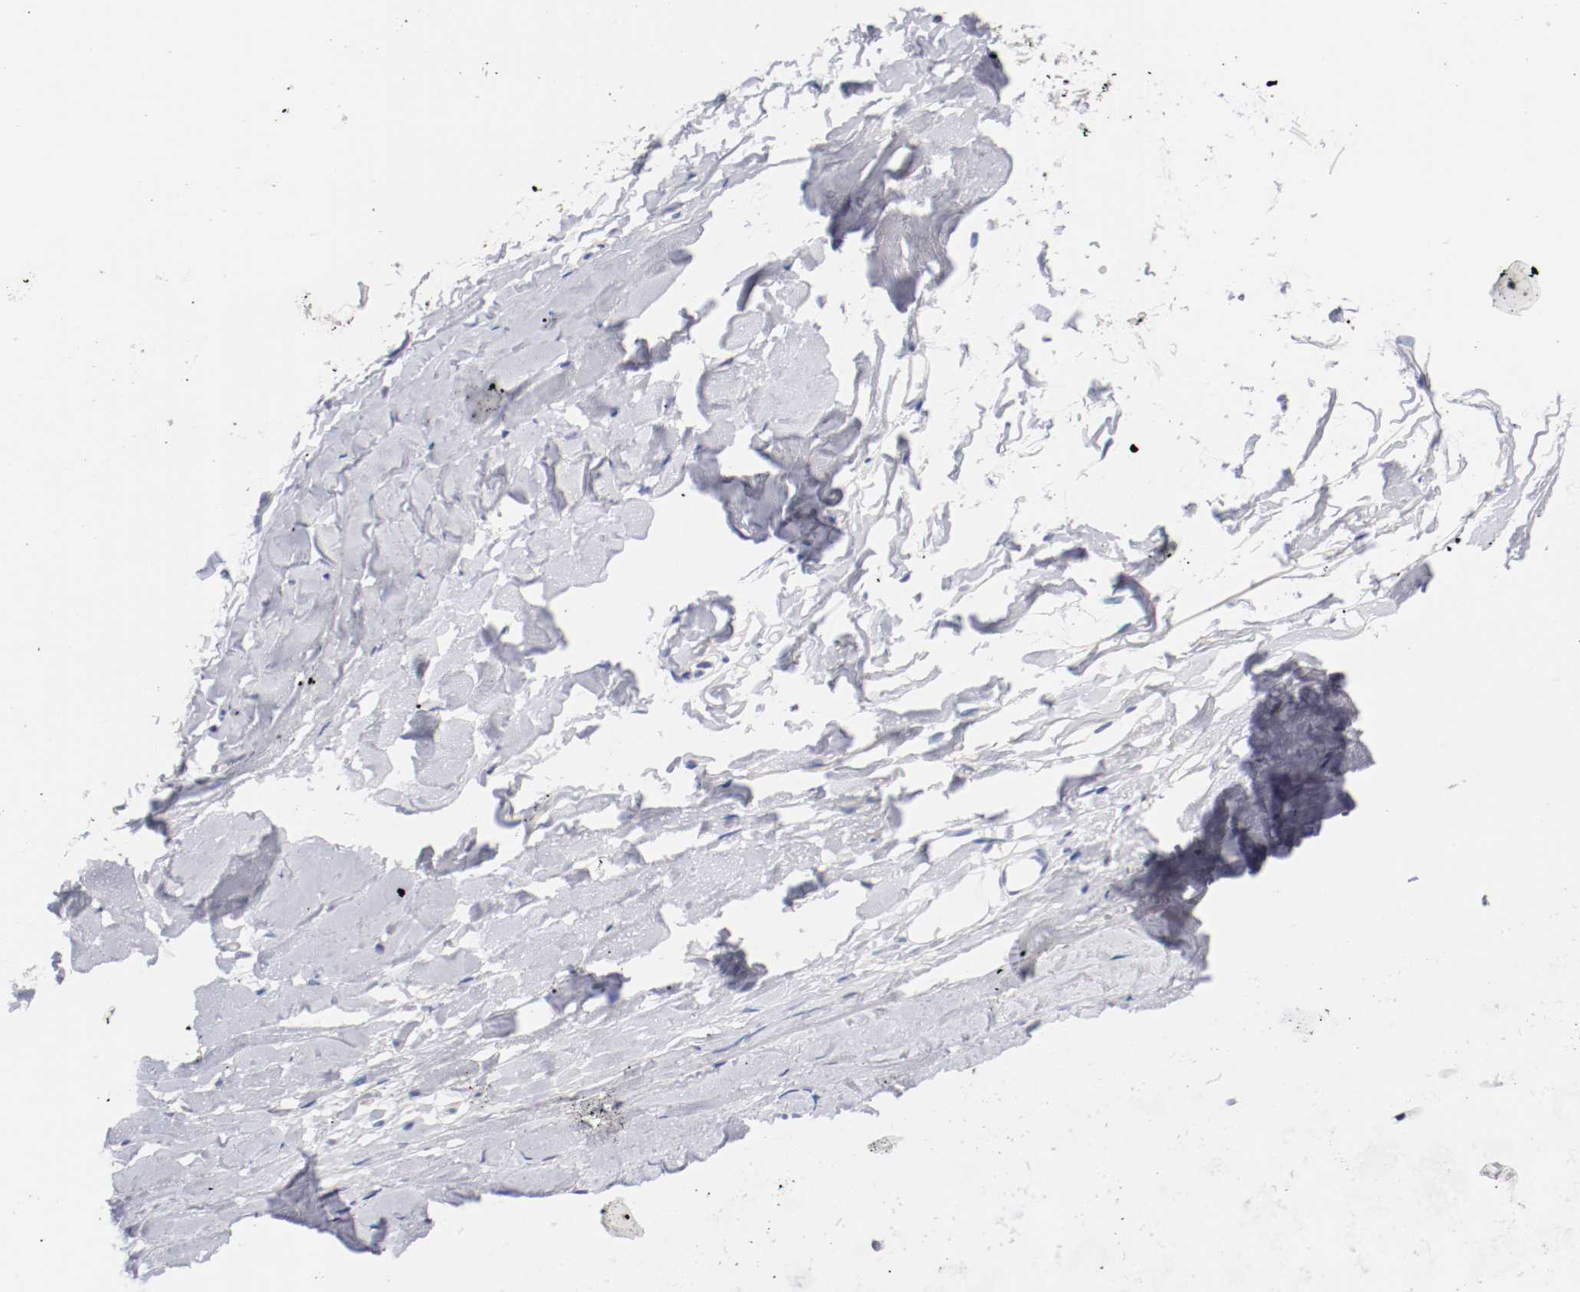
{"staining": {"intensity": "negative", "quantity": "none", "location": "none"}, "tissue": "adipose tissue", "cell_type": "Adipocytes", "image_type": "normal", "snomed": [{"axis": "morphology", "description": "Normal tissue, NOS"}, {"axis": "topography", "description": "Cartilage tissue"}, {"axis": "topography", "description": "Bronchus"}], "caption": "An immunohistochemistry micrograph of normal adipose tissue is shown. There is no staining in adipocytes of adipose tissue. (DAB immunohistochemistry with hematoxylin counter stain).", "gene": "FGFBP1", "patient": {"sex": "female", "age": 73}}